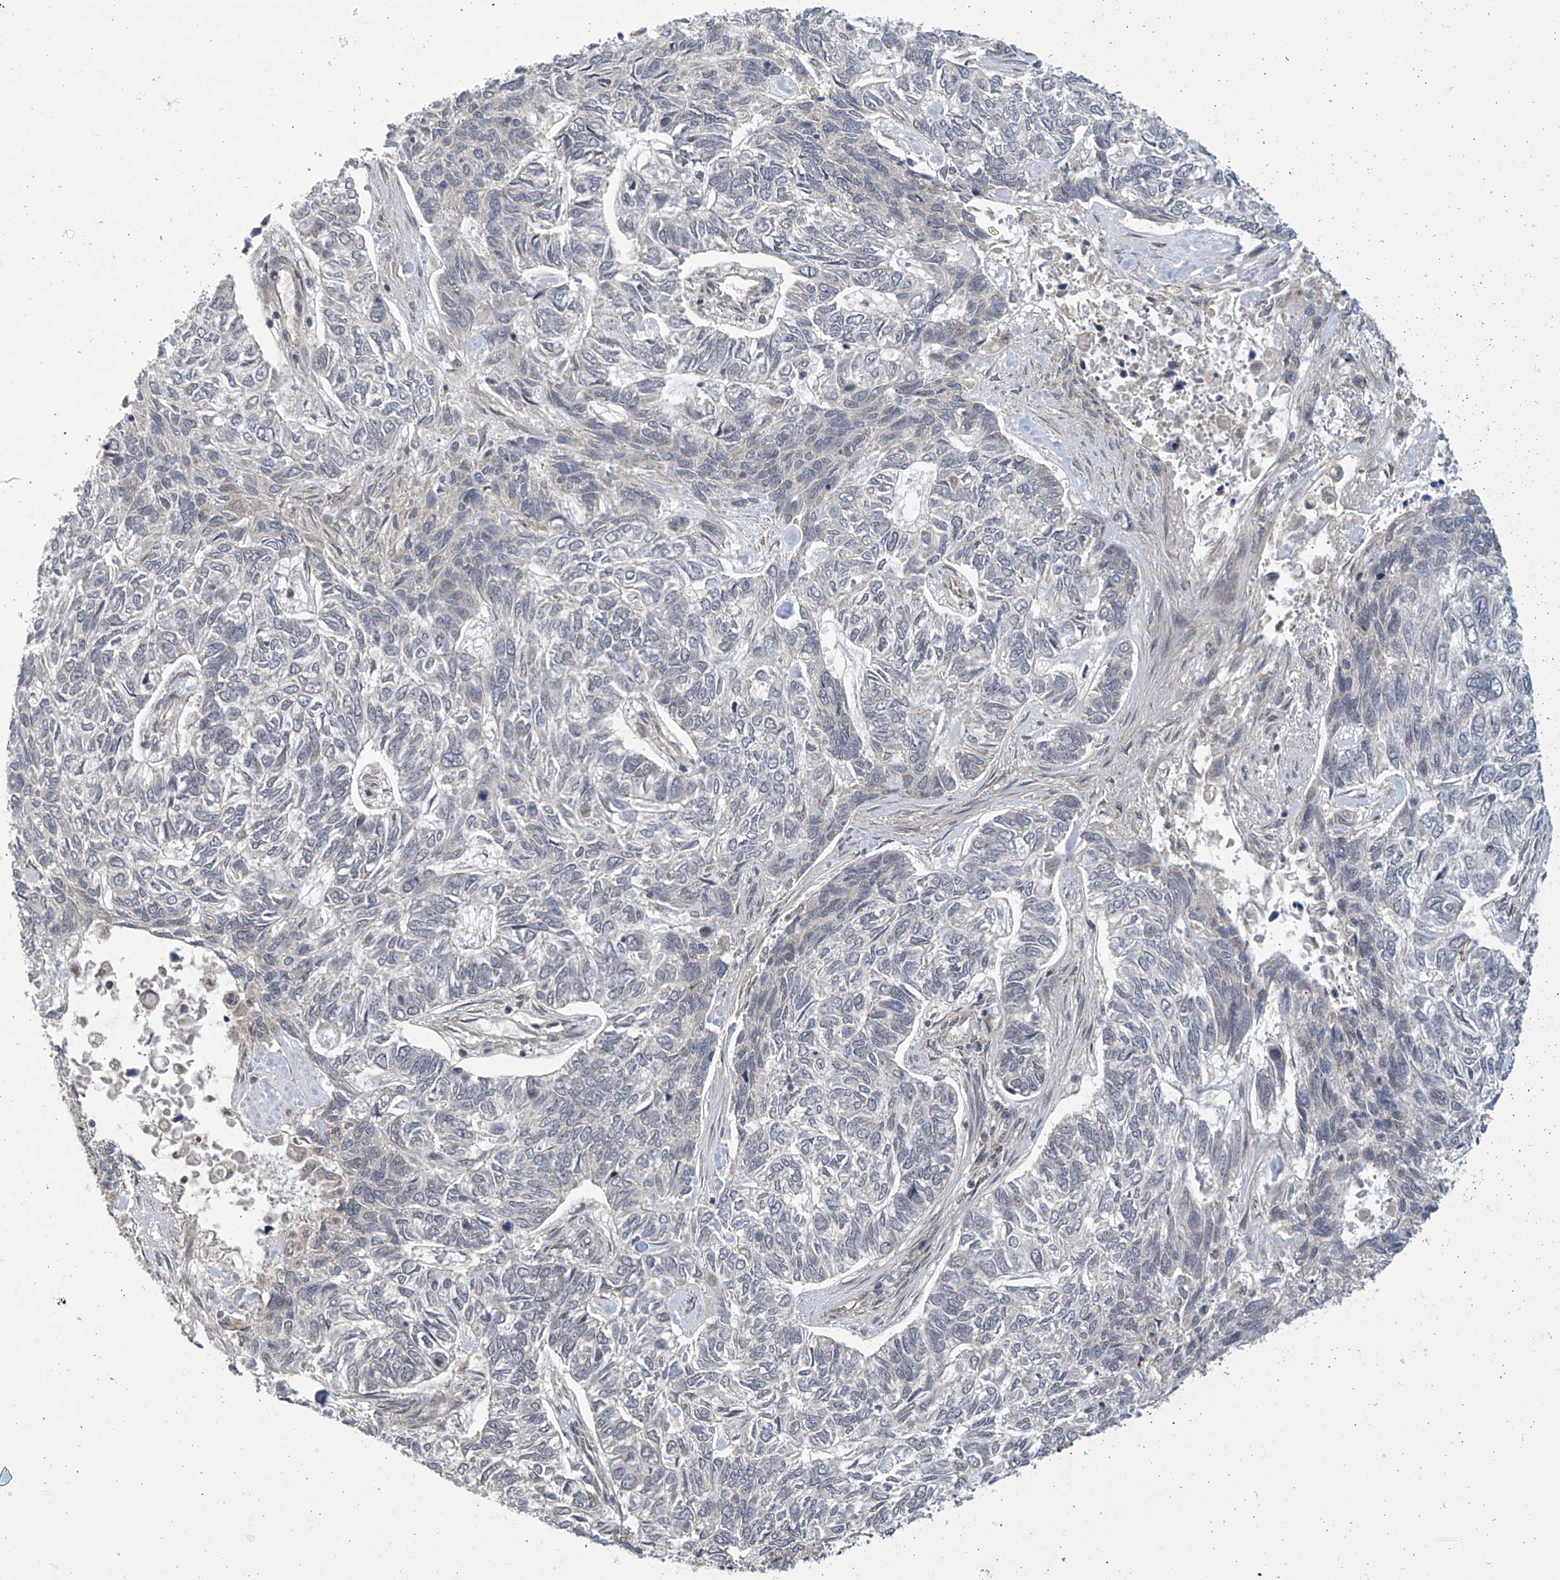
{"staining": {"intensity": "negative", "quantity": "none", "location": "none"}, "tissue": "skin cancer", "cell_type": "Tumor cells", "image_type": "cancer", "snomed": [{"axis": "morphology", "description": "Basal cell carcinoma"}, {"axis": "topography", "description": "Skin"}], "caption": "An image of human skin basal cell carcinoma is negative for staining in tumor cells.", "gene": "ABHD13", "patient": {"sex": "female", "age": 65}}